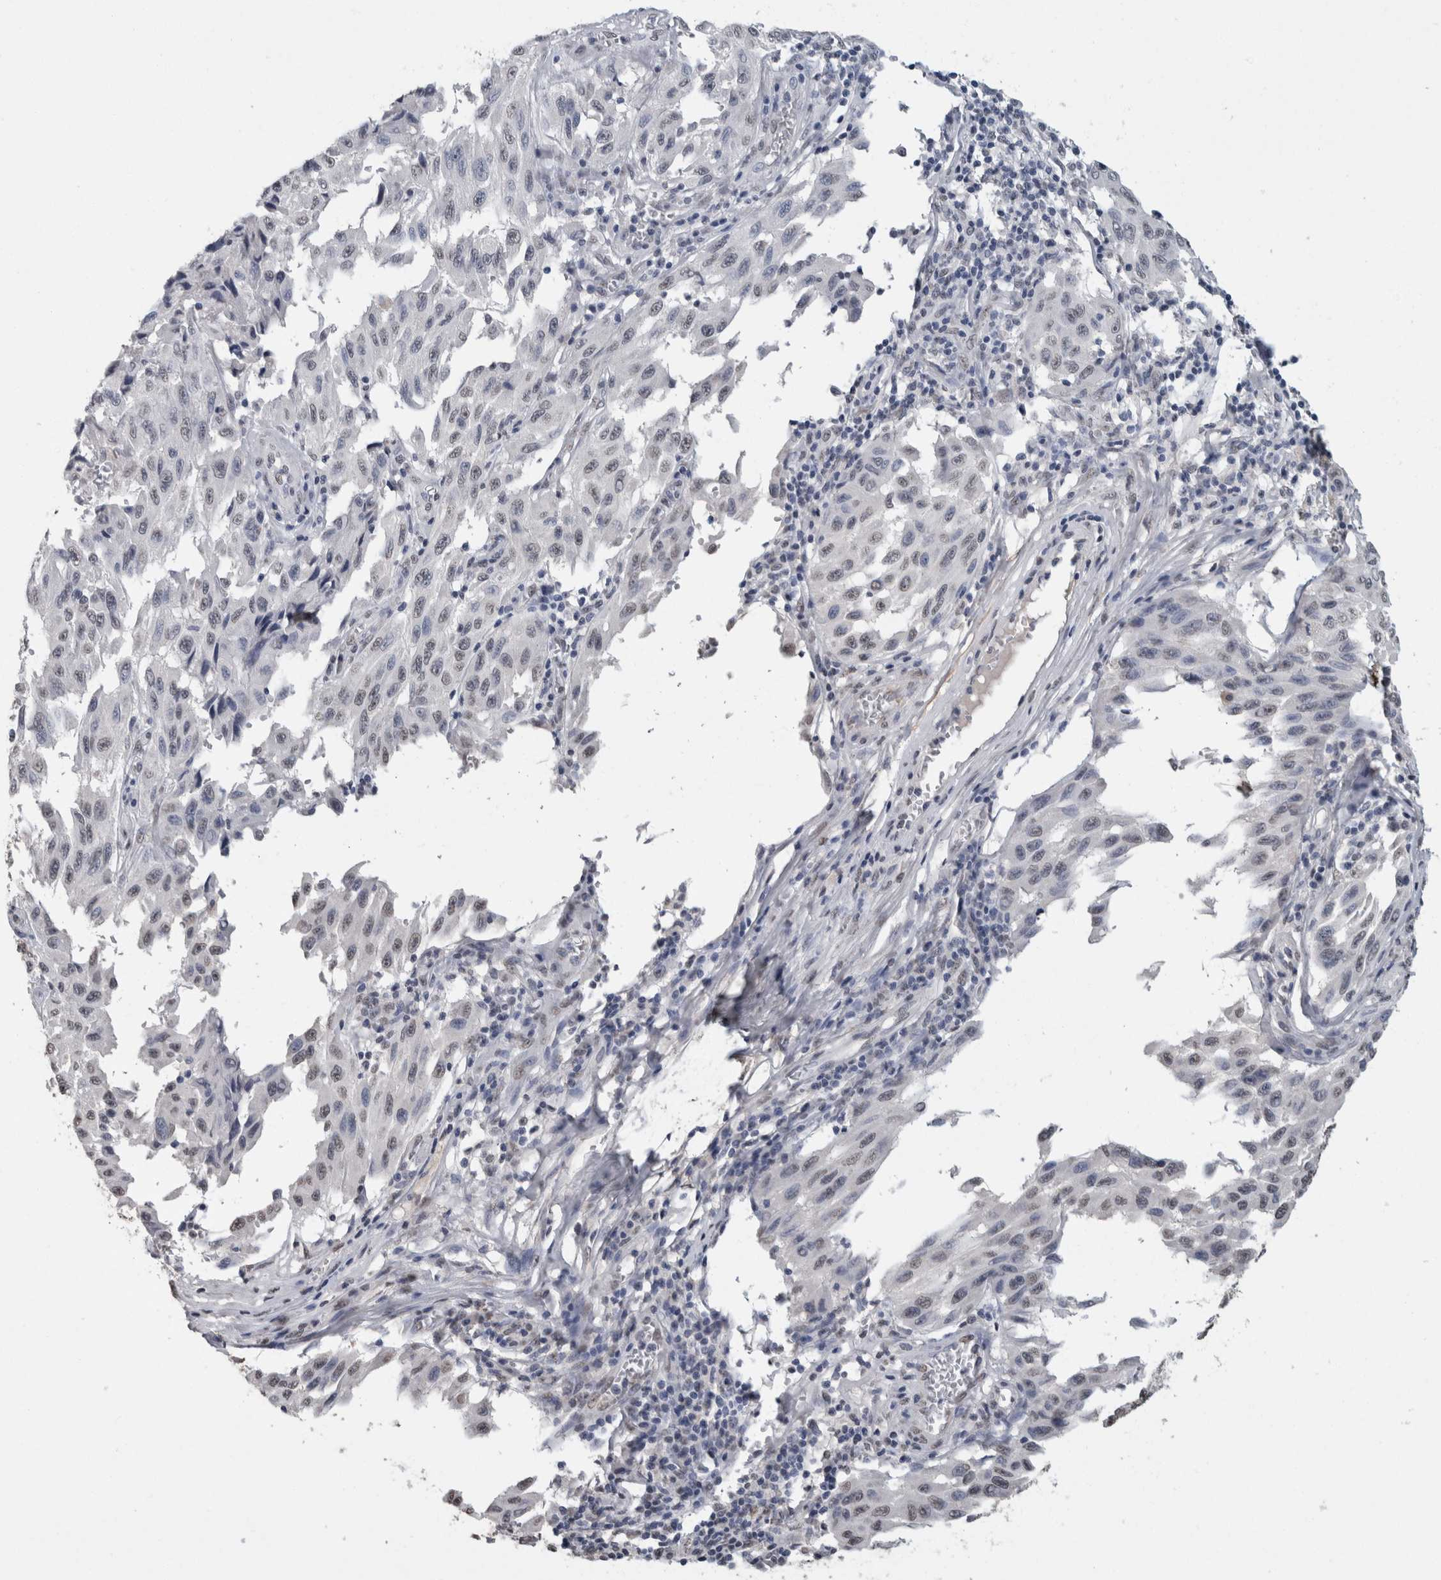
{"staining": {"intensity": "negative", "quantity": "none", "location": "none"}, "tissue": "melanoma", "cell_type": "Tumor cells", "image_type": "cancer", "snomed": [{"axis": "morphology", "description": "Malignant melanoma, NOS"}, {"axis": "topography", "description": "Skin"}], "caption": "Protein analysis of malignant melanoma displays no significant expression in tumor cells. The staining was performed using DAB to visualize the protein expression in brown, while the nuclei were stained in blue with hematoxylin (Magnification: 20x).", "gene": "LTBP1", "patient": {"sex": "male", "age": 30}}